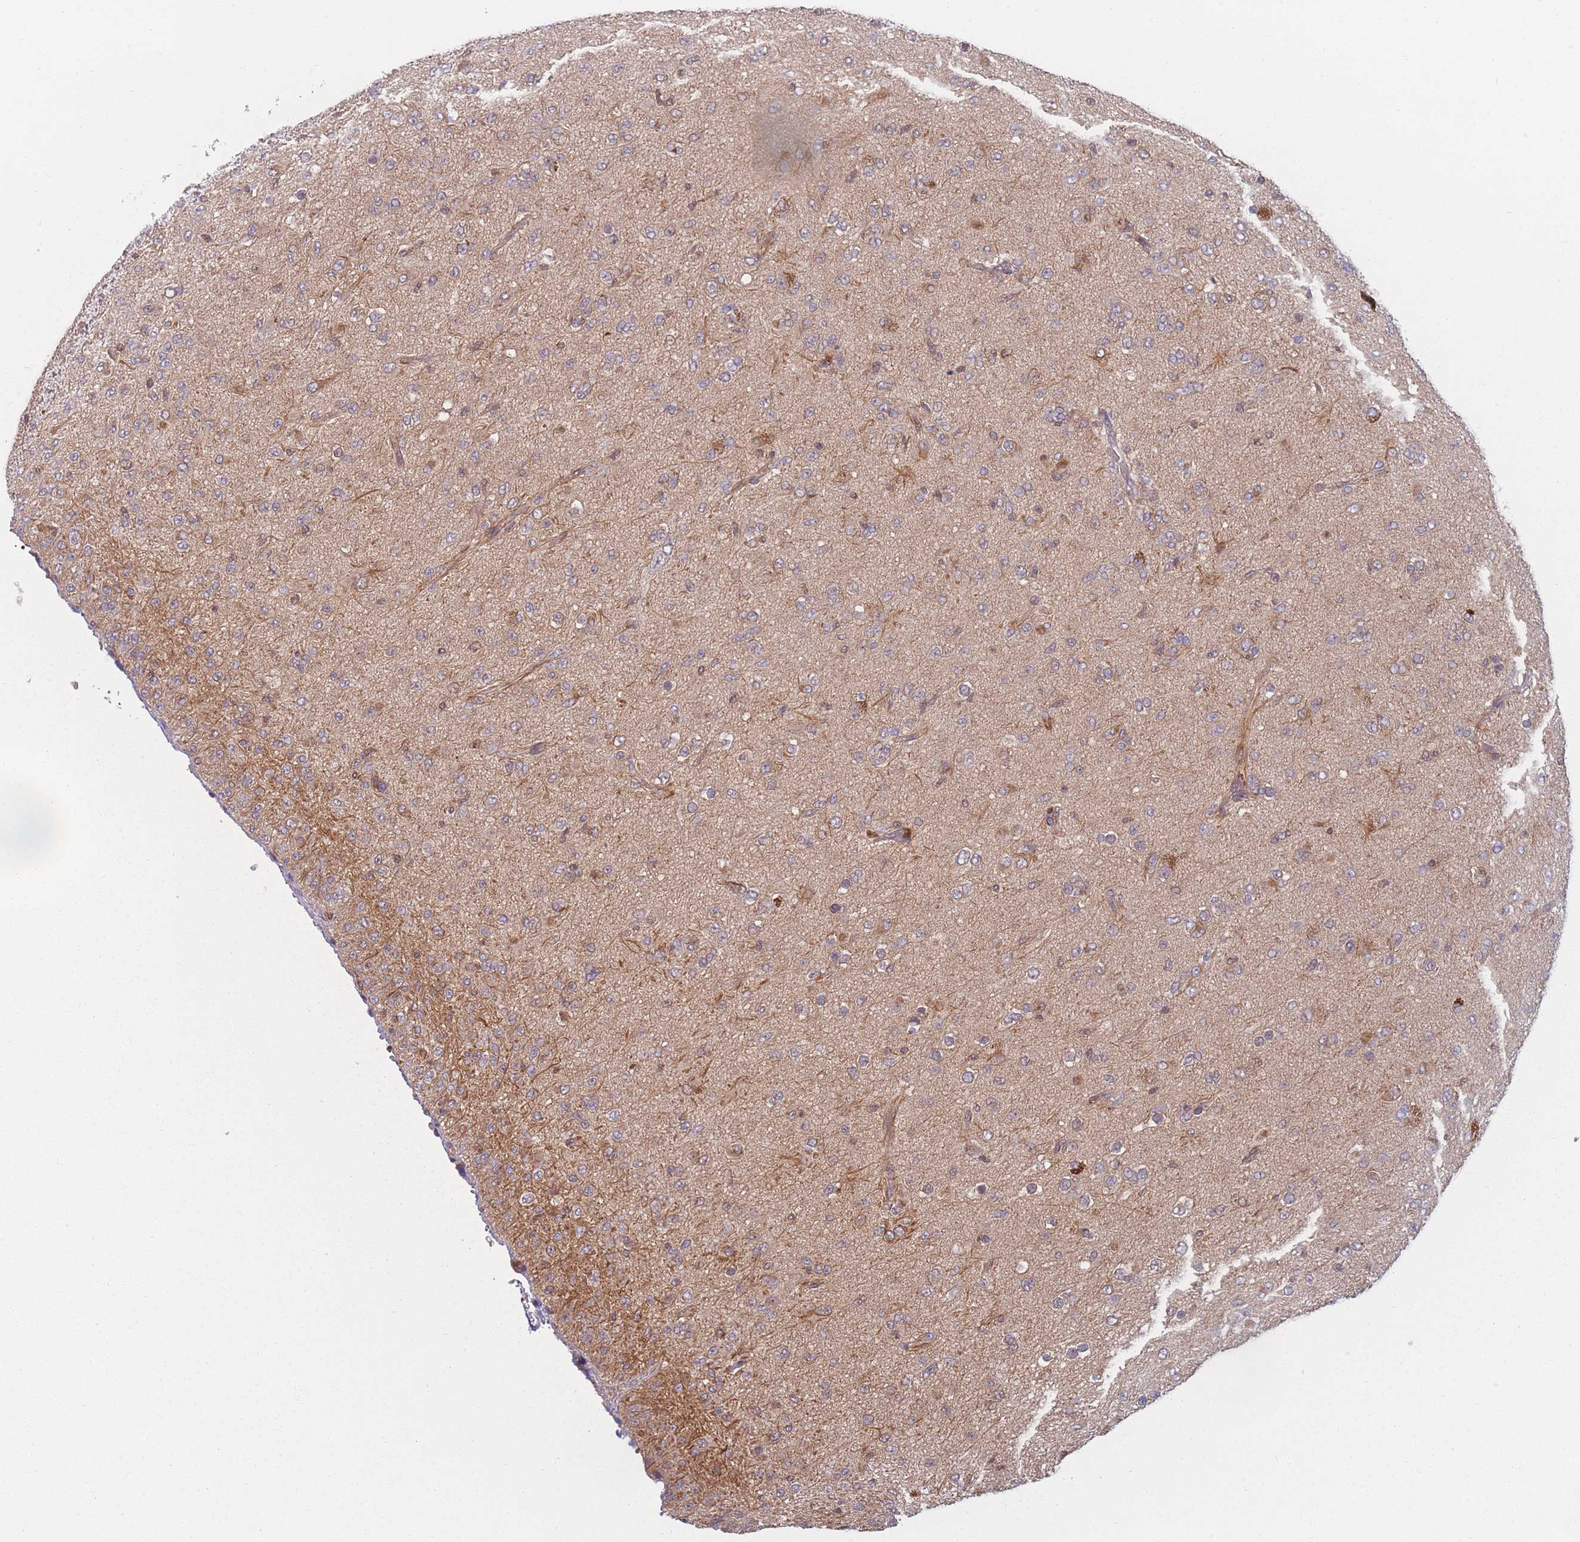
{"staining": {"intensity": "negative", "quantity": "none", "location": "none"}, "tissue": "glioma", "cell_type": "Tumor cells", "image_type": "cancer", "snomed": [{"axis": "morphology", "description": "Glioma, malignant, Low grade"}, {"axis": "topography", "description": "Brain"}], "caption": "The micrograph demonstrates no staining of tumor cells in malignant glioma (low-grade).", "gene": "FAM153A", "patient": {"sex": "male", "age": 65}}